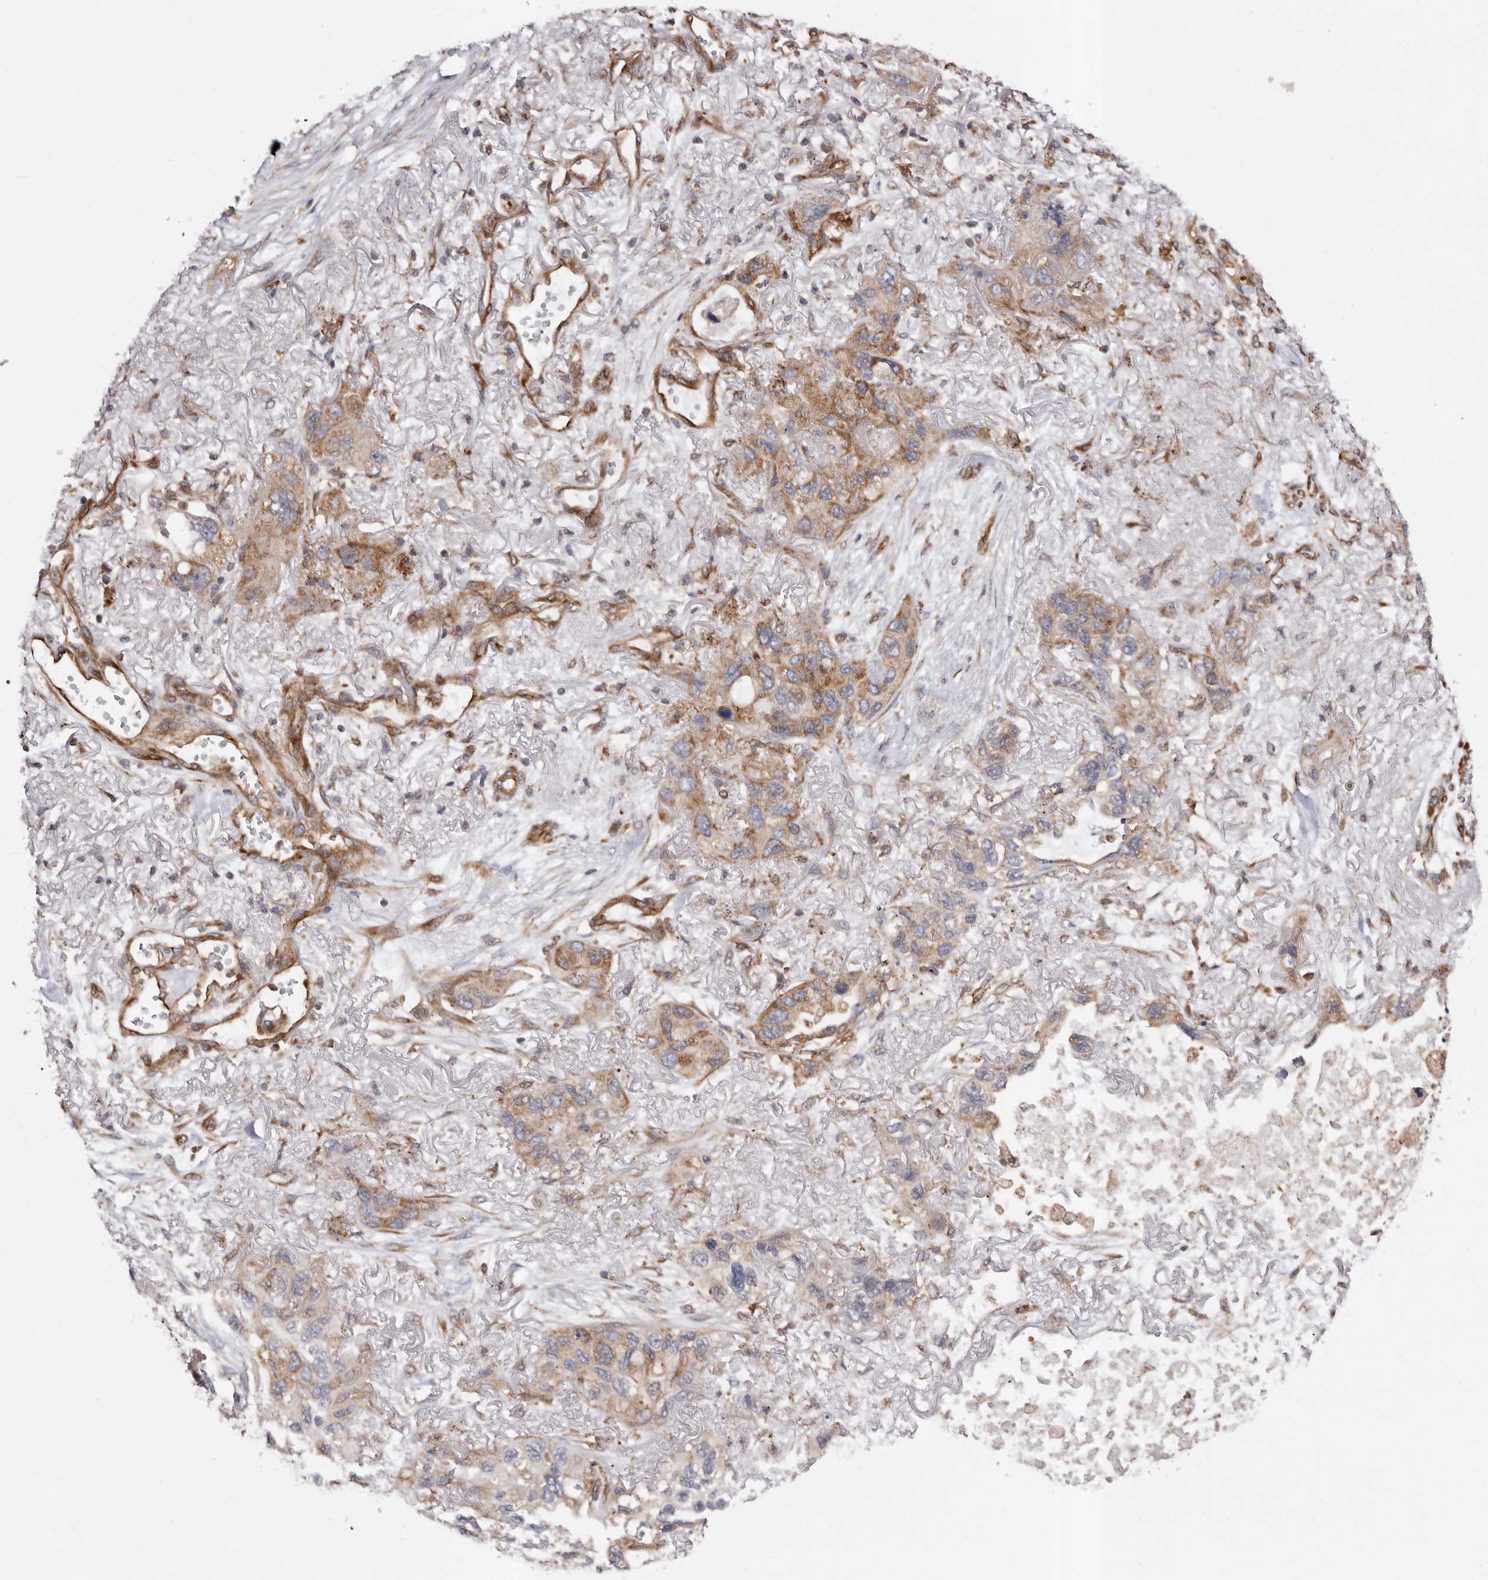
{"staining": {"intensity": "moderate", "quantity": "25%-75%", "location": "cytoplasmic/membranous"}, "tissue": "lung cancer", "cell_type": "Tumor cells", "image_type": "cancer", "snomed": [{"axis": "morphology", "description": "Squamous cell carcinoma, NOS"}, {"axis": "topography", "description": "Lung"}], "caption": "IHC micrograph of human lung squamous cell carcinoma stained for a protein (brown), which shows medium levels of moderate cytoplasmic/membranous expression in about 25%-75% of tumor cells.", "gene": "COQ8B", "patient": {"sex": "female", "age": 73}}